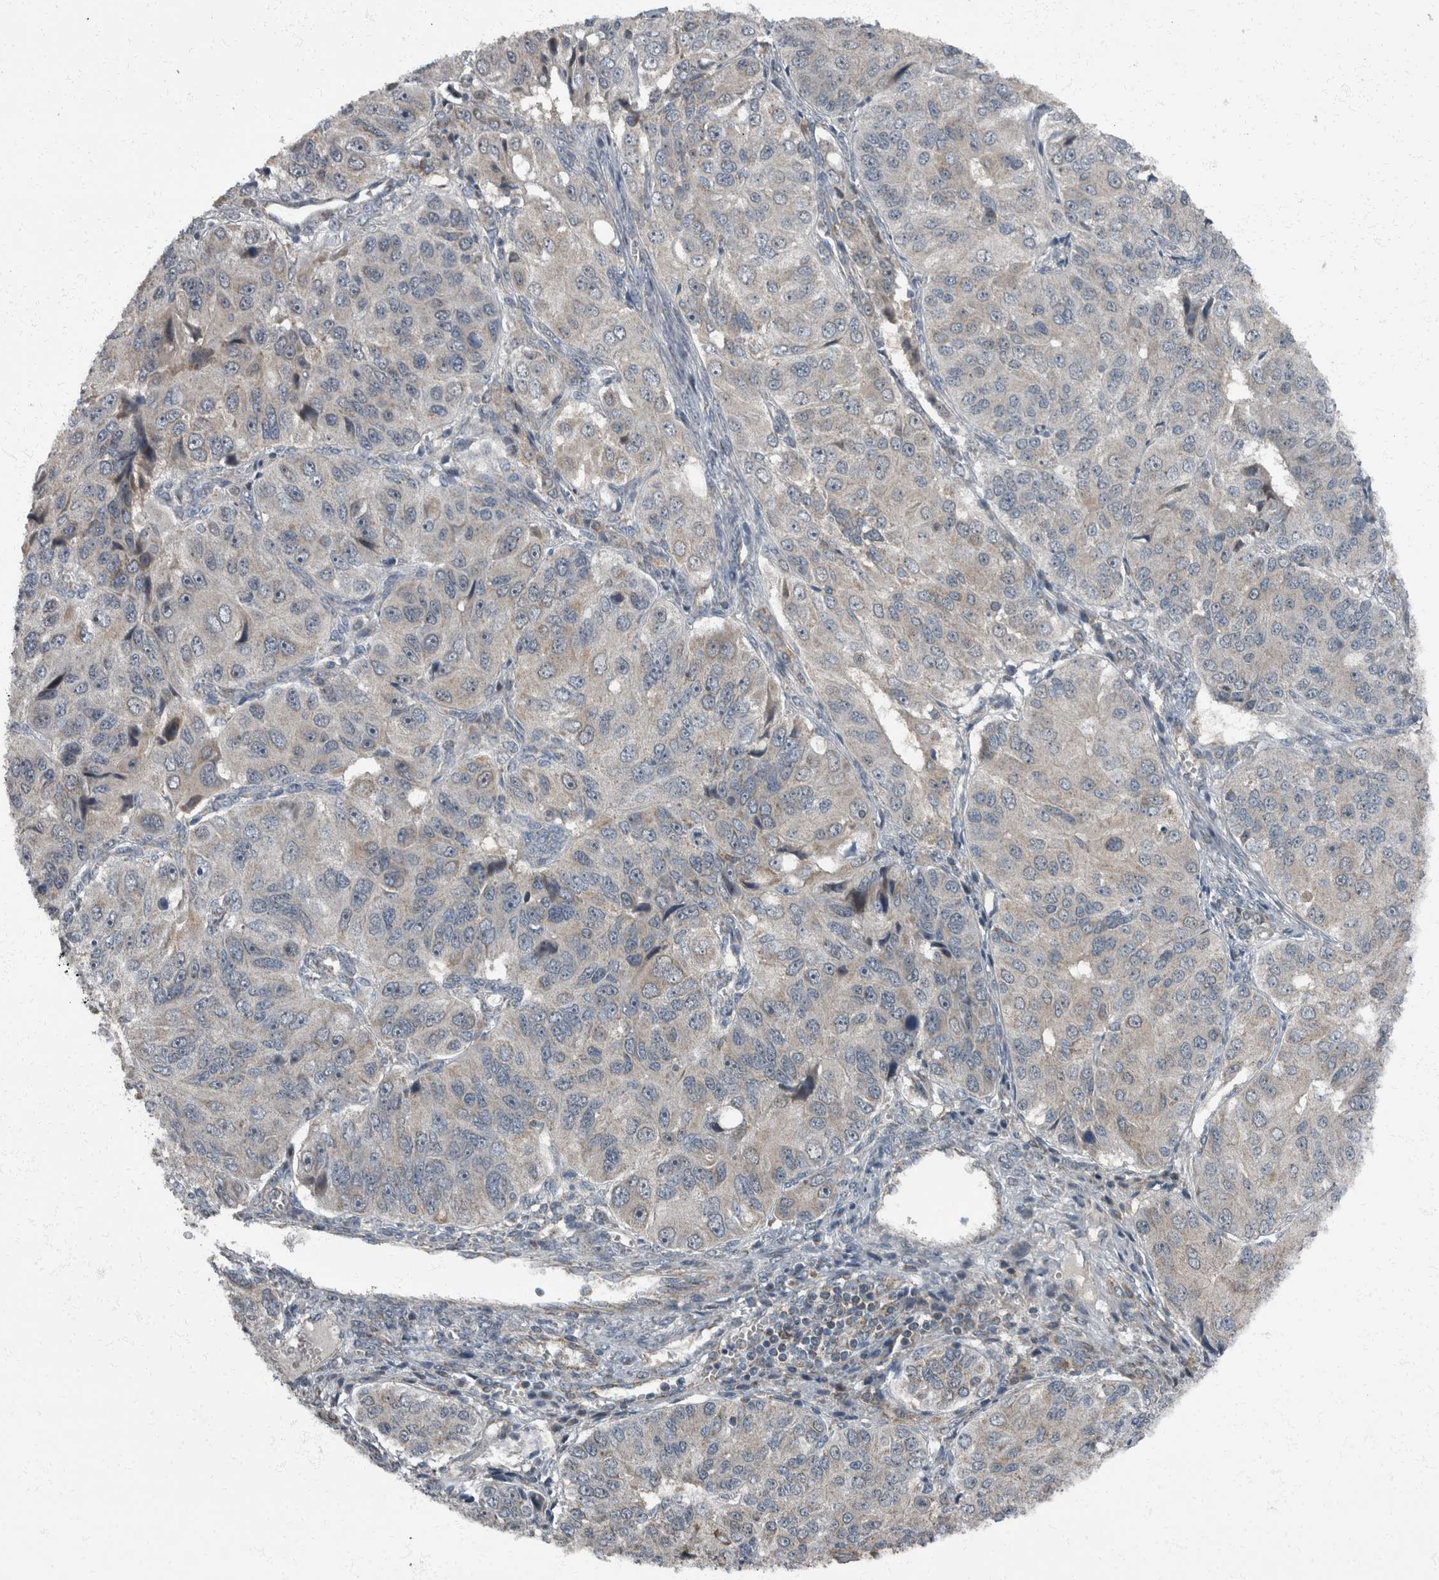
{"staining": {"intensity": "negative", "quantity": "none", "location": "none"}, "tissue": "ovarian cancer", "cell_type": "Tumor cells", "image_type": "cancer", "snomed": [{"axis": "morphology", "description": "Carcinoma, endometroid"}, {"axis": "topography", "description": "Ovary"}], "caption": "There is no significant positivity in tumor cells of endometroid carcinoma (ovarian).", "gene": "RABGGTB", "patient": {"sex": "female", "age": 51}}